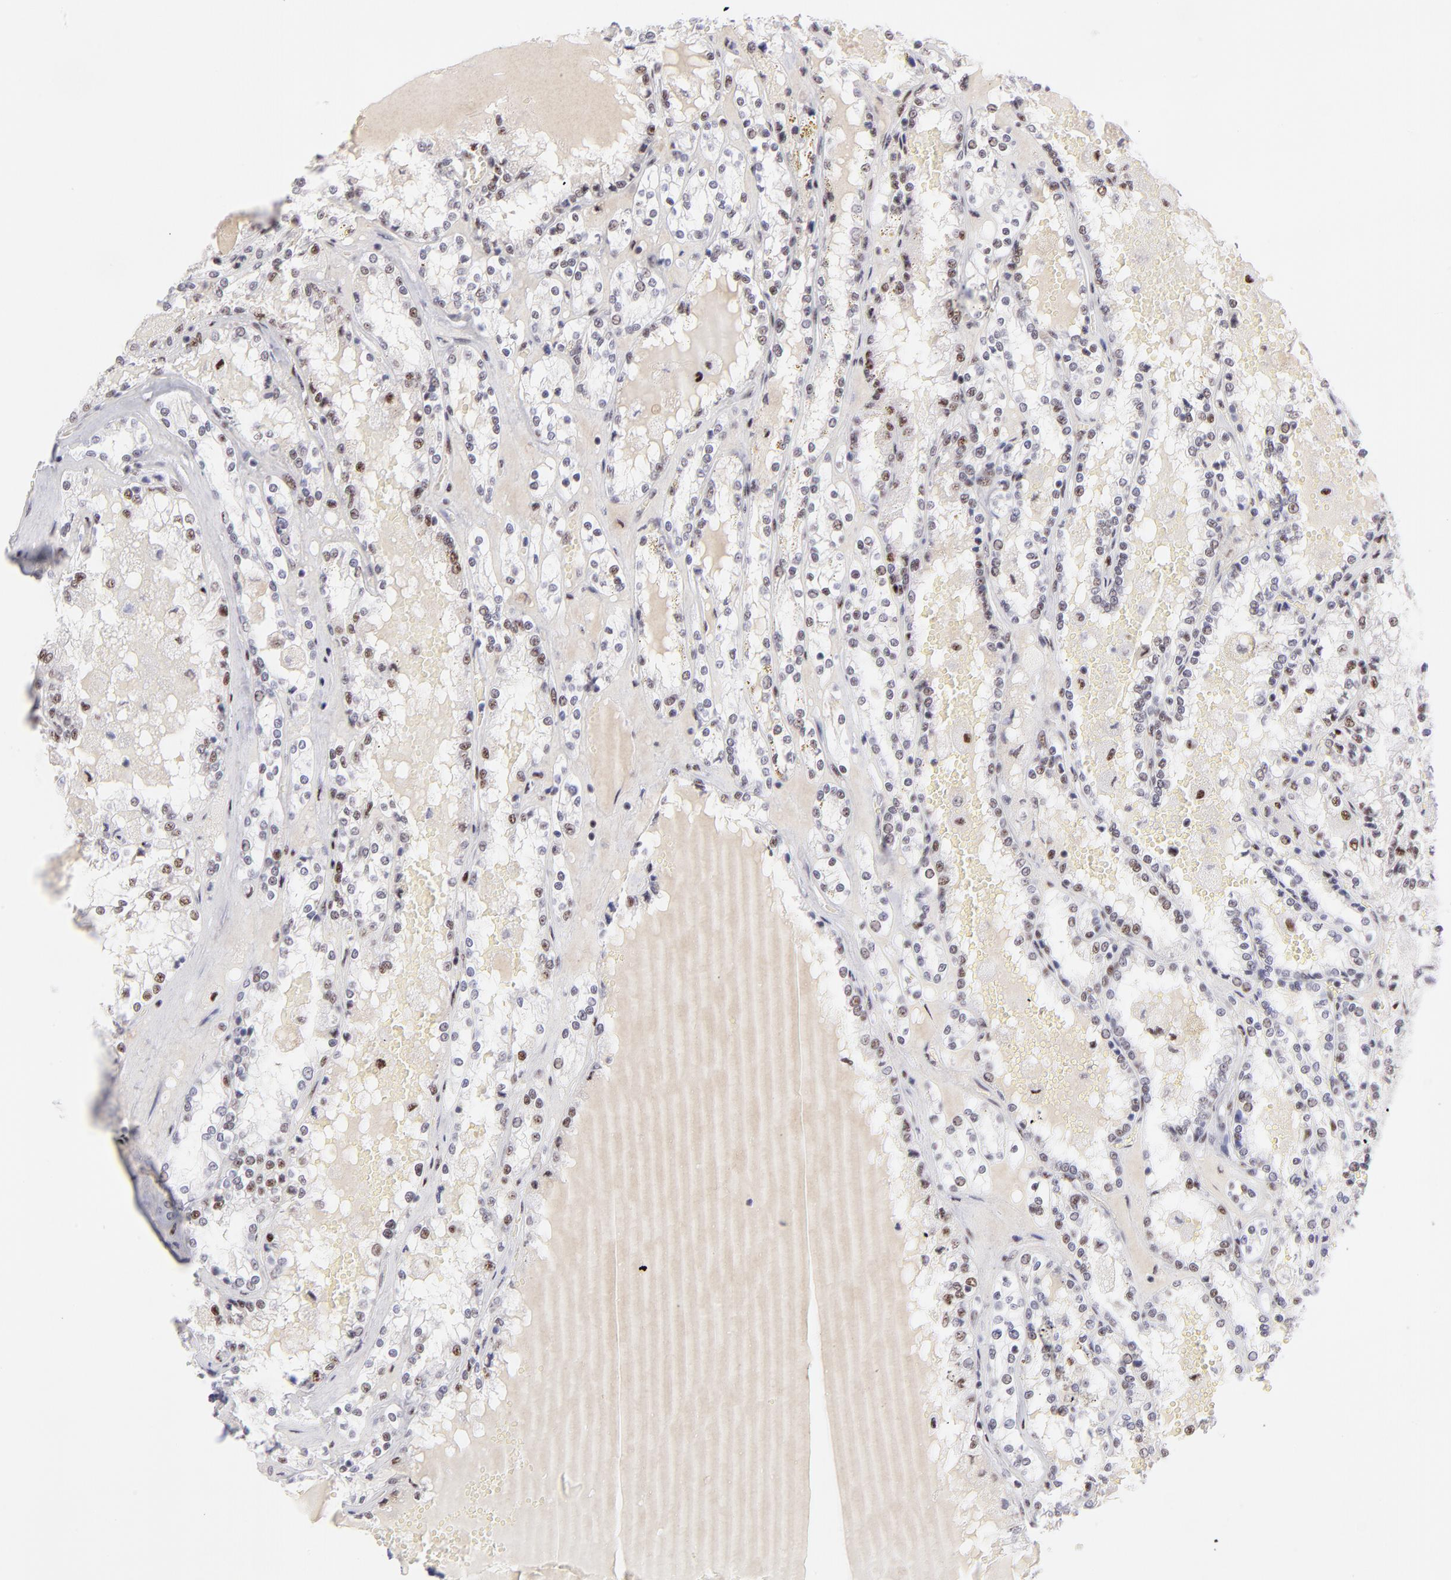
{"staining": {"intensity": "moderate", "quantity": "25%-75%", "location": "nuclear"}, "tissue": "renal cancer", "cell_type": "Tumor cells", "image_type": "cancer", "snomed": [{"axis": "morphology", "description": "Adenocarcinoma, NOS"}, {"axis": "topography", "description": "Kidney"}], "caption": "Human renal cancer (adenocarcinoma) stained with a brown dye shows moderate nuclear positive positivity in approximately 25%-75% of tumor cells.", "gene": "CDC25C", "patient": {"sex": "female", "age": 56}}